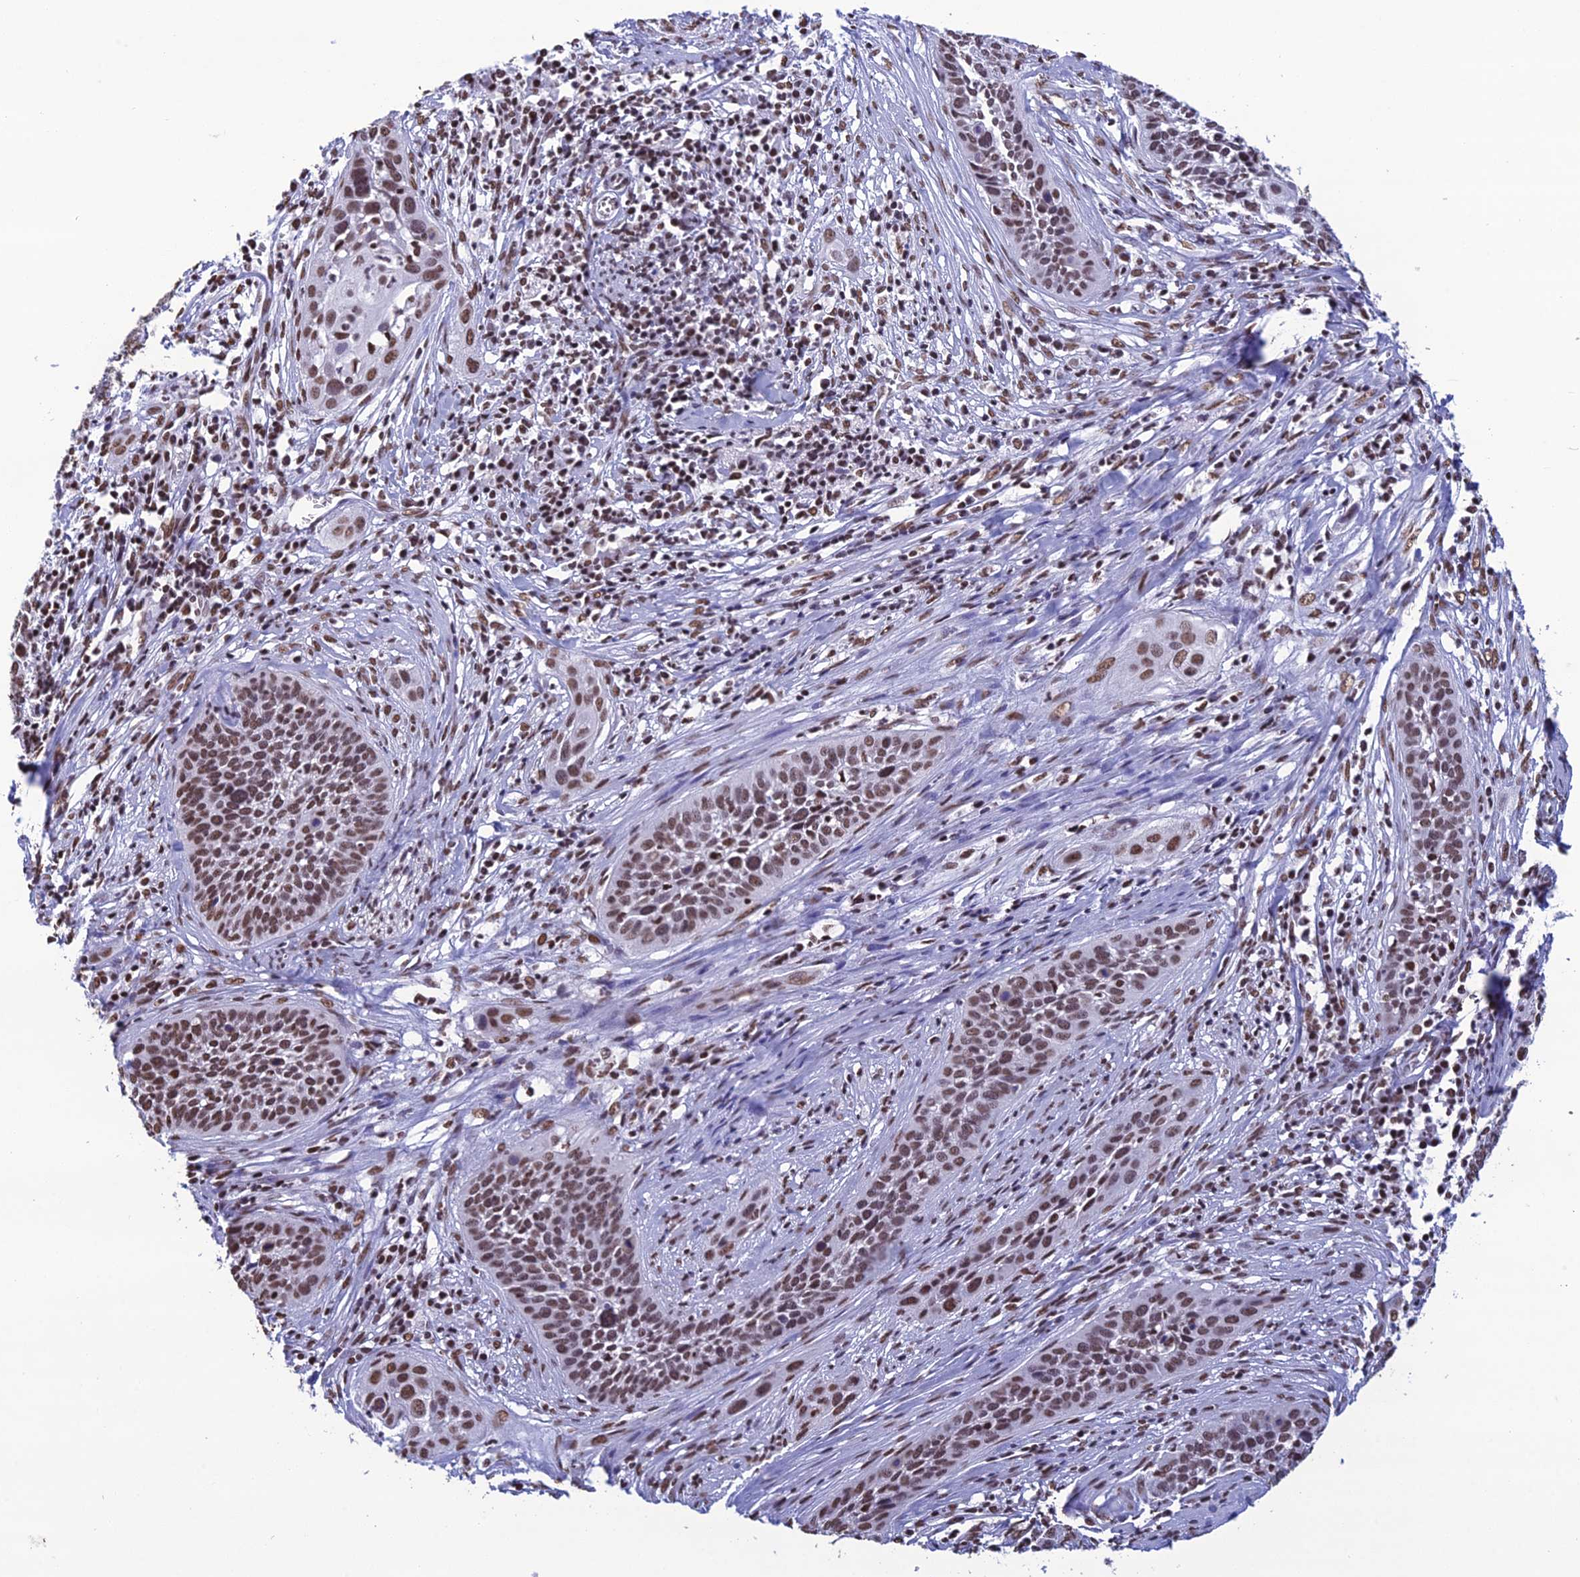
{"staining": {"intensity": "moderate", "quantity": ">75%", "location": "nuclear"}, "tissue": "cervical cancer", "cell_type": "Tumor cells", "image_type": "cancer", "snomed": [{"axis": "morphology", "description": "Squamous cell carcinoma, NOS"}, {"axis": "topography", "description": "Cervix"}], "caption": "This photomicrograph shows immunohistochemistry (IHC) staining of cervical squamous cell carcinoma, with medium moderate nuclear expression in approximately >75% of tumor cells.", "gene": "PRAMEF12", "patient": {"sex": "female", "age": 34}}